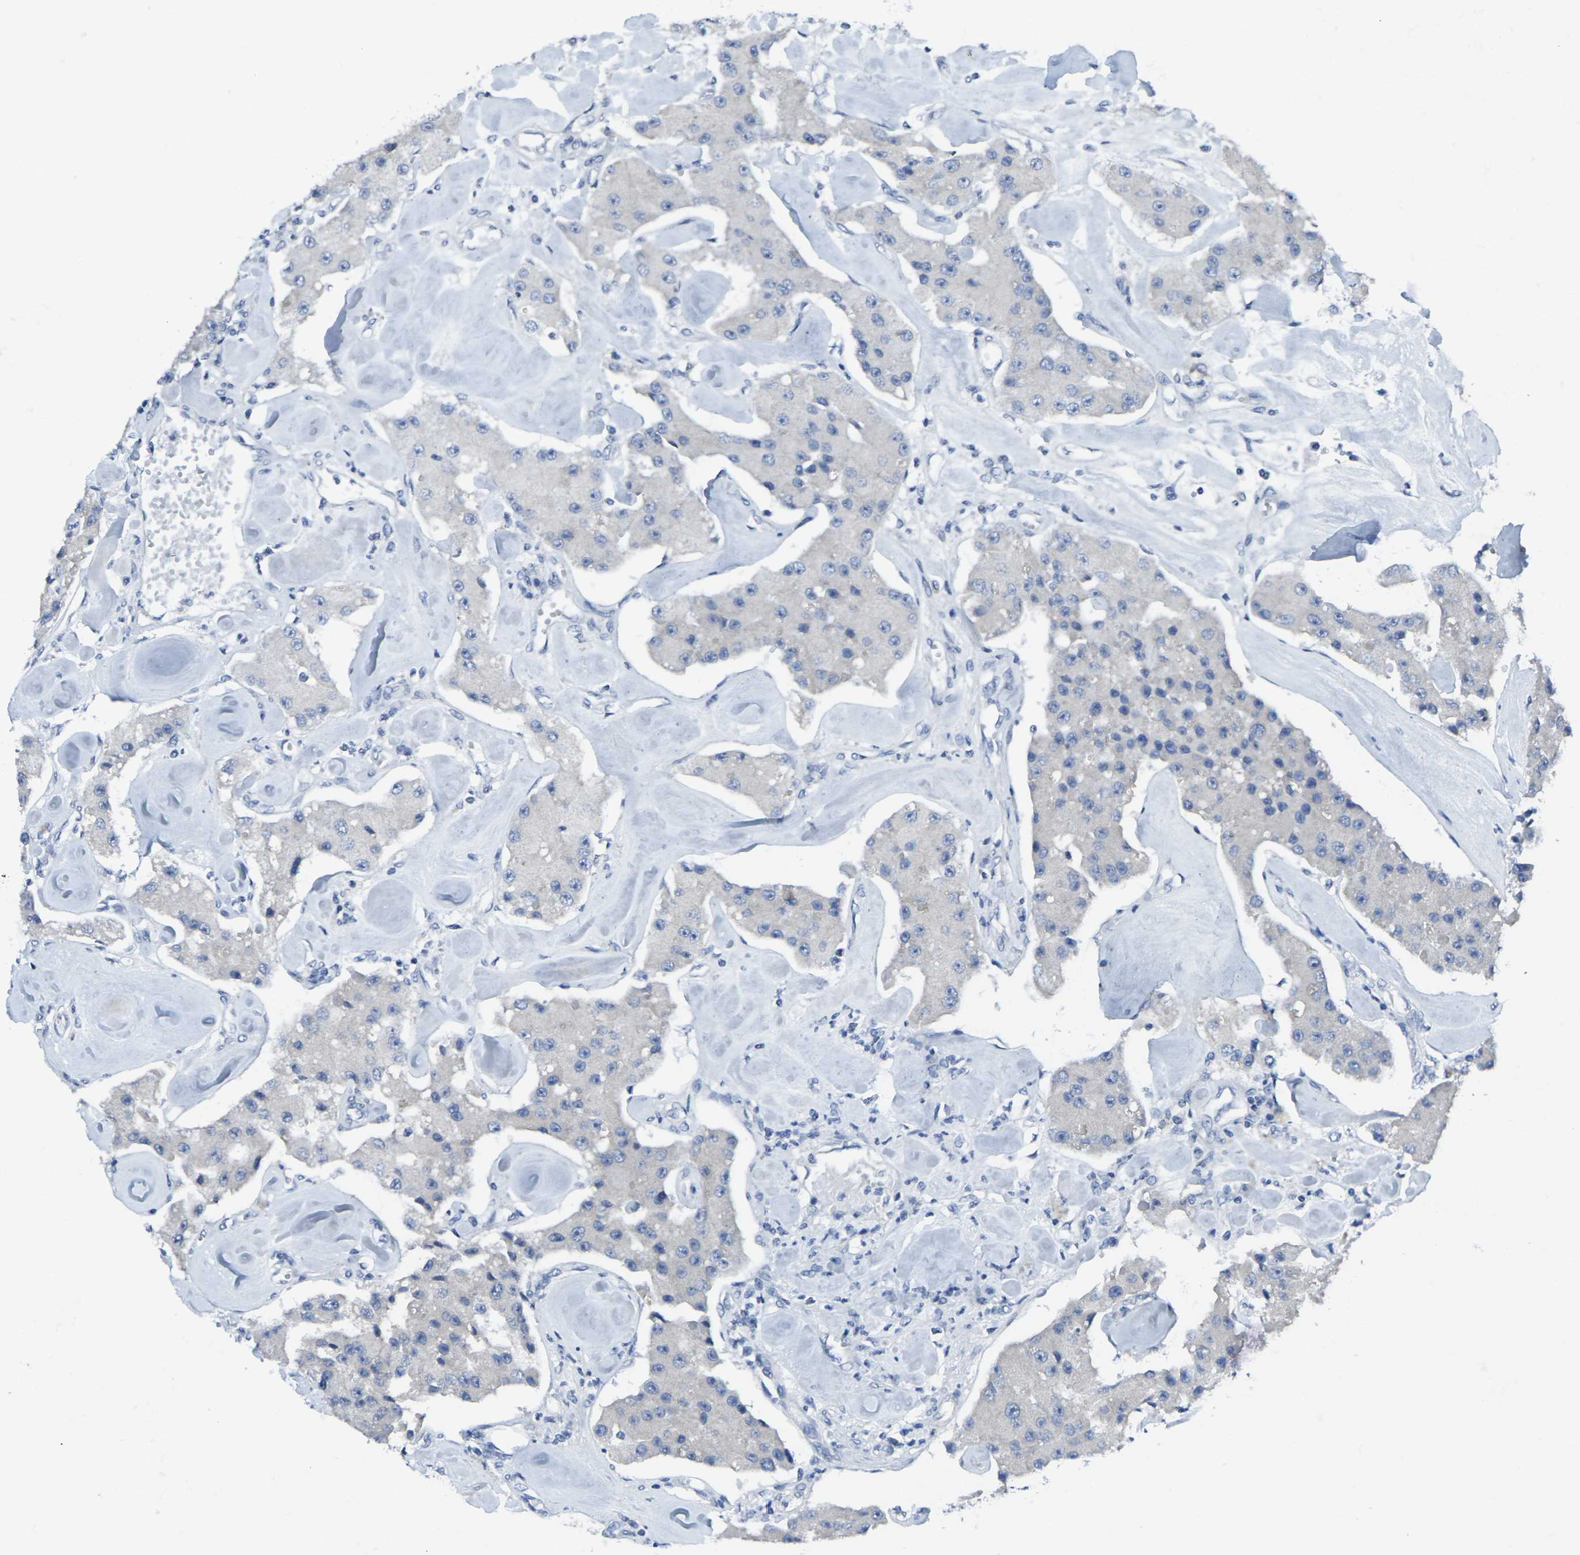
{"staining": {"intensity": "negative", "quantity": "none", "location": "none"}, "tissue": "carcinoid", "cell_type": "Tumor cells", "image_type": "cancer", "snomed": [{"axis": "morphology", "description": "Carcinoid, malignant, NOS"}, {"axis": "topography", "description": "Pancreas"}], "caption": "Immunohistochemical staining of carcinoid displays no significant expression in tumor cells. Nuclei are stained in blue.", "gene": "CCR10", "patient": {"sex": "male", "age": 41}}